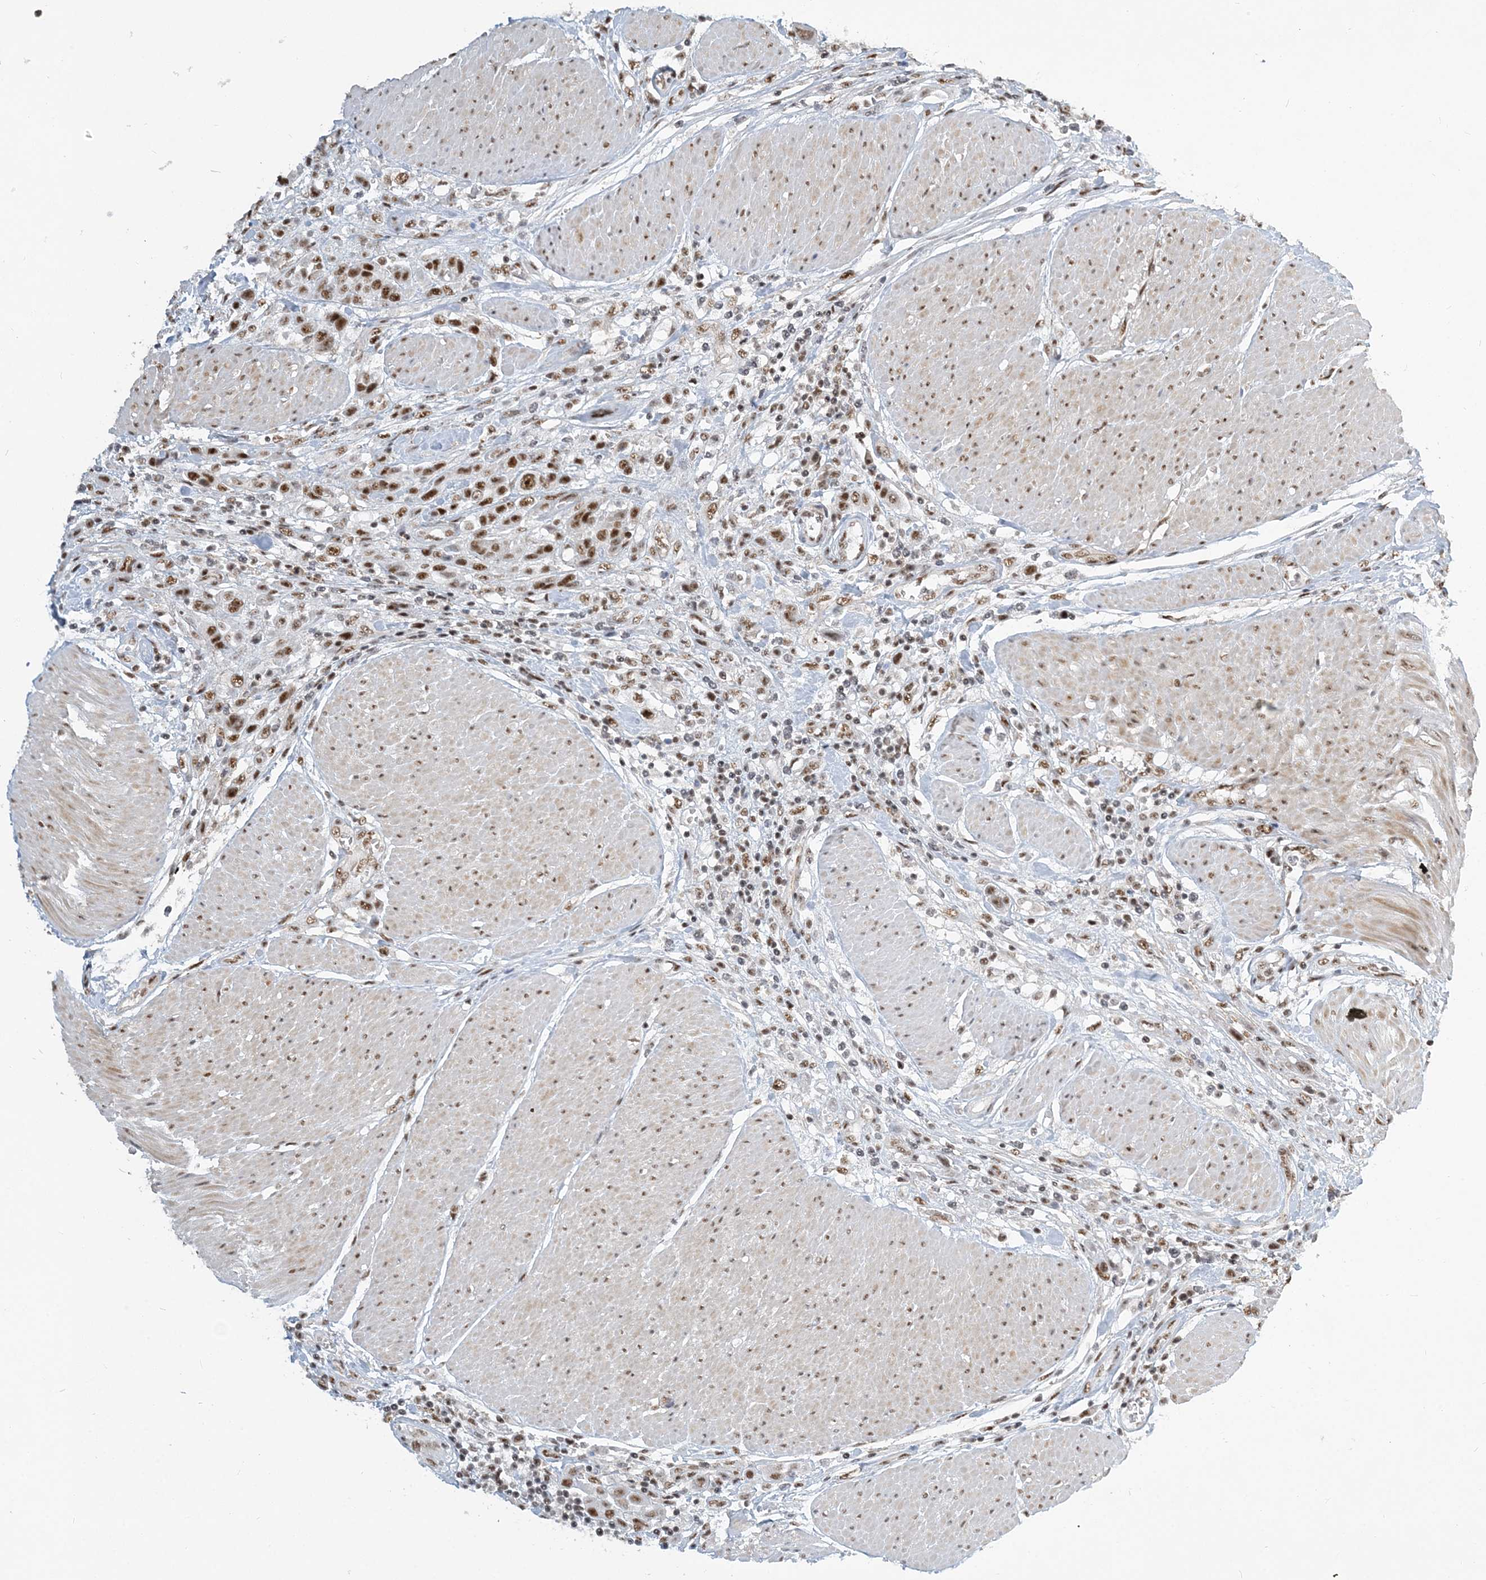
{"staining": {"intensity": "moderate", "quantity": ">75%", "location": "nuclear"}, "tissue": "urothelial cancer", "cell_type": "Tumor cells", "image_type": "cancer", "snomed": [{"axis": "morphology", "description": "Urothelial carcinoma, High grade"}, {"axis": "topography", "description": "Urinary bladder"}], "caption": "There is medium levels of moderate nuclear expression in tumor cells of urothelial carcinoma (high-grade), as demonstrated by immunohistochemical staining (brown color).", "gene": "PLRG1", "patient": {"sex": "male", "age": 50}}